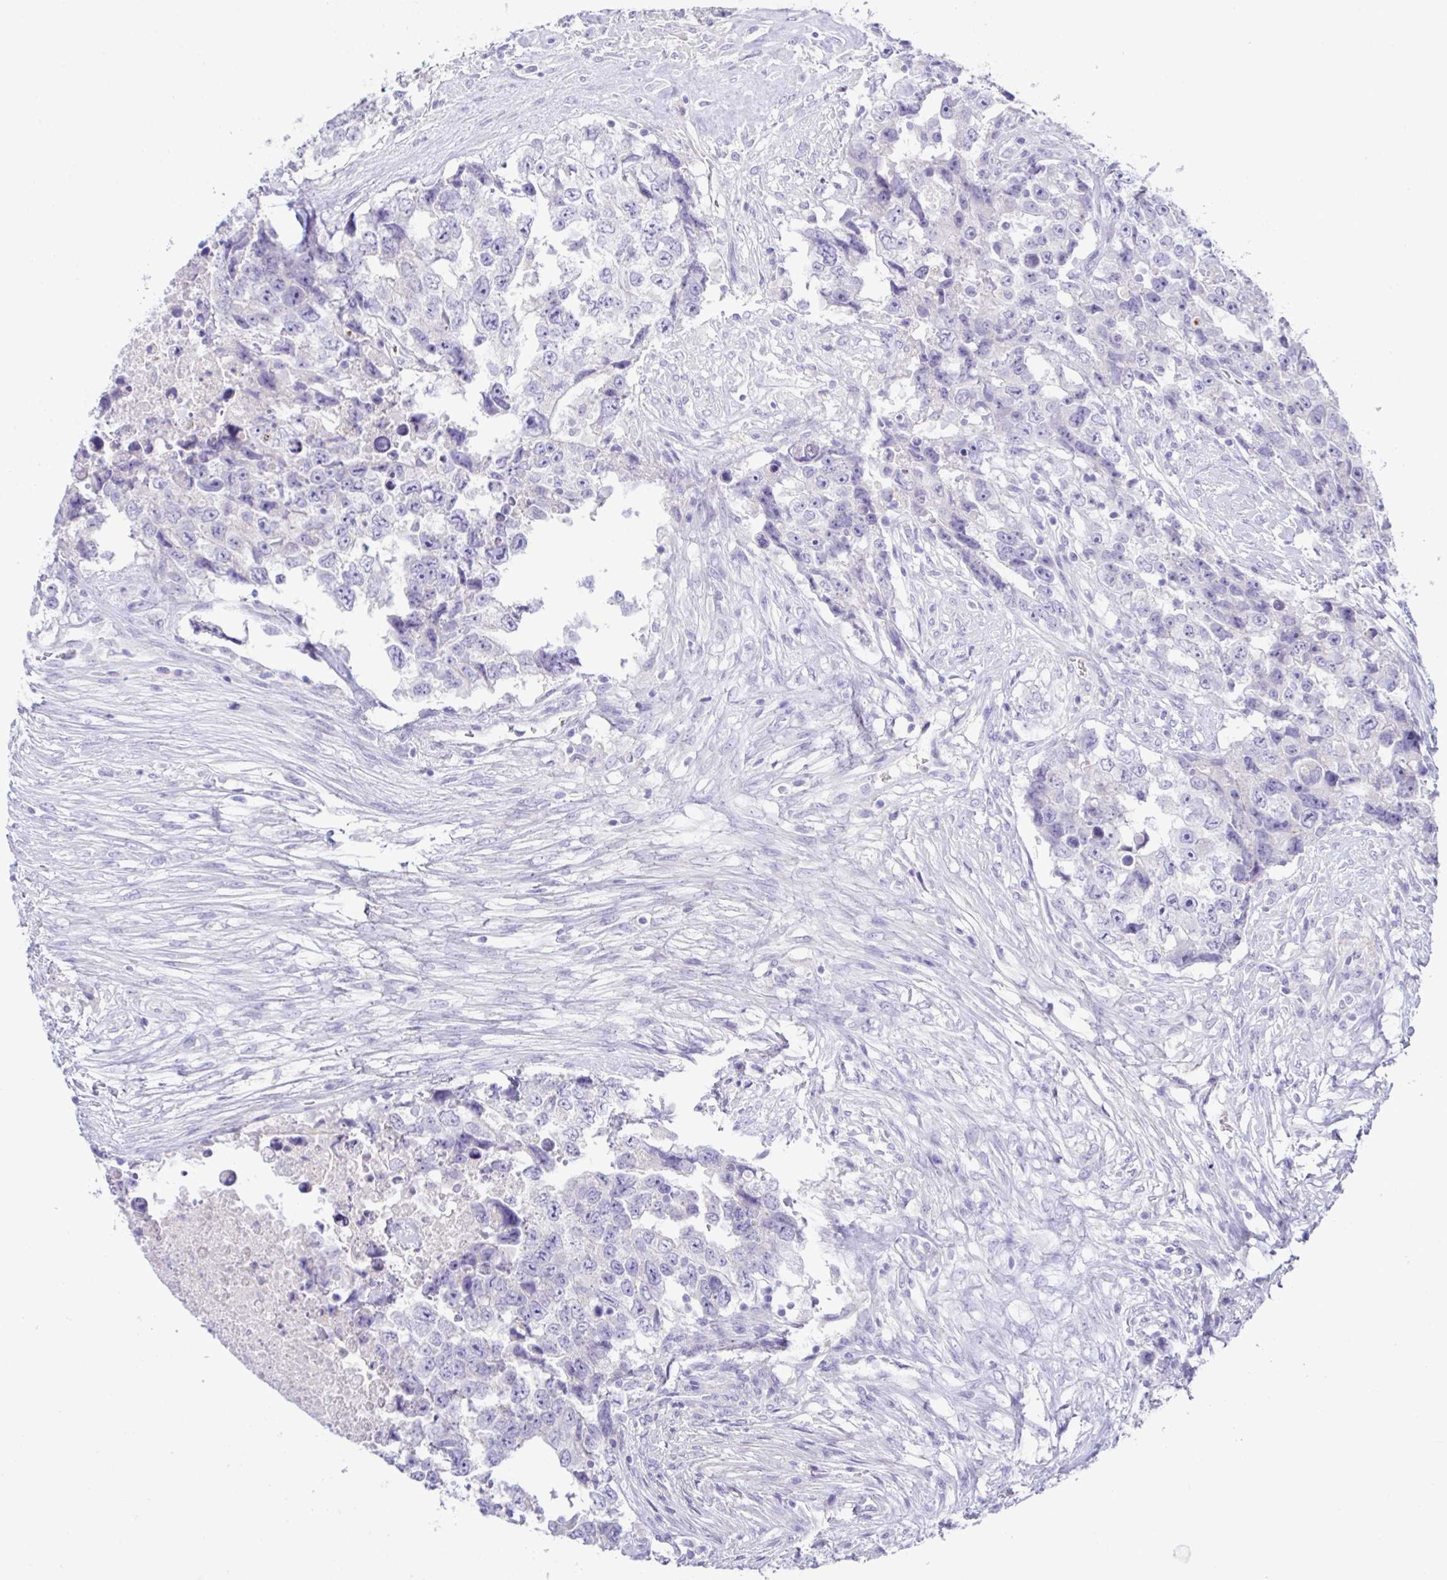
{"staining": {"intensity": "negative", "quantity": "none", "location": "none"}, "tissue": "testis cancer", "cell_type": "Tumor cells", "image_type": "cancer", "snomed": [{"axis": "morphology", "description": "Carcinoma, Embryonal, NOS"}, {"axis": "topography", "description": "Testis"}], "caption": "Photomicrograph shows no protein expression in tumor cells of testis cancer tissue. (DAB (3,3'-diaminobenzidine) immunohistochemistry (IHC) visualized using brightfield microscopy, high magnification).", "gene": "MED11", "patient": {"sex": "male", "age": 24}}